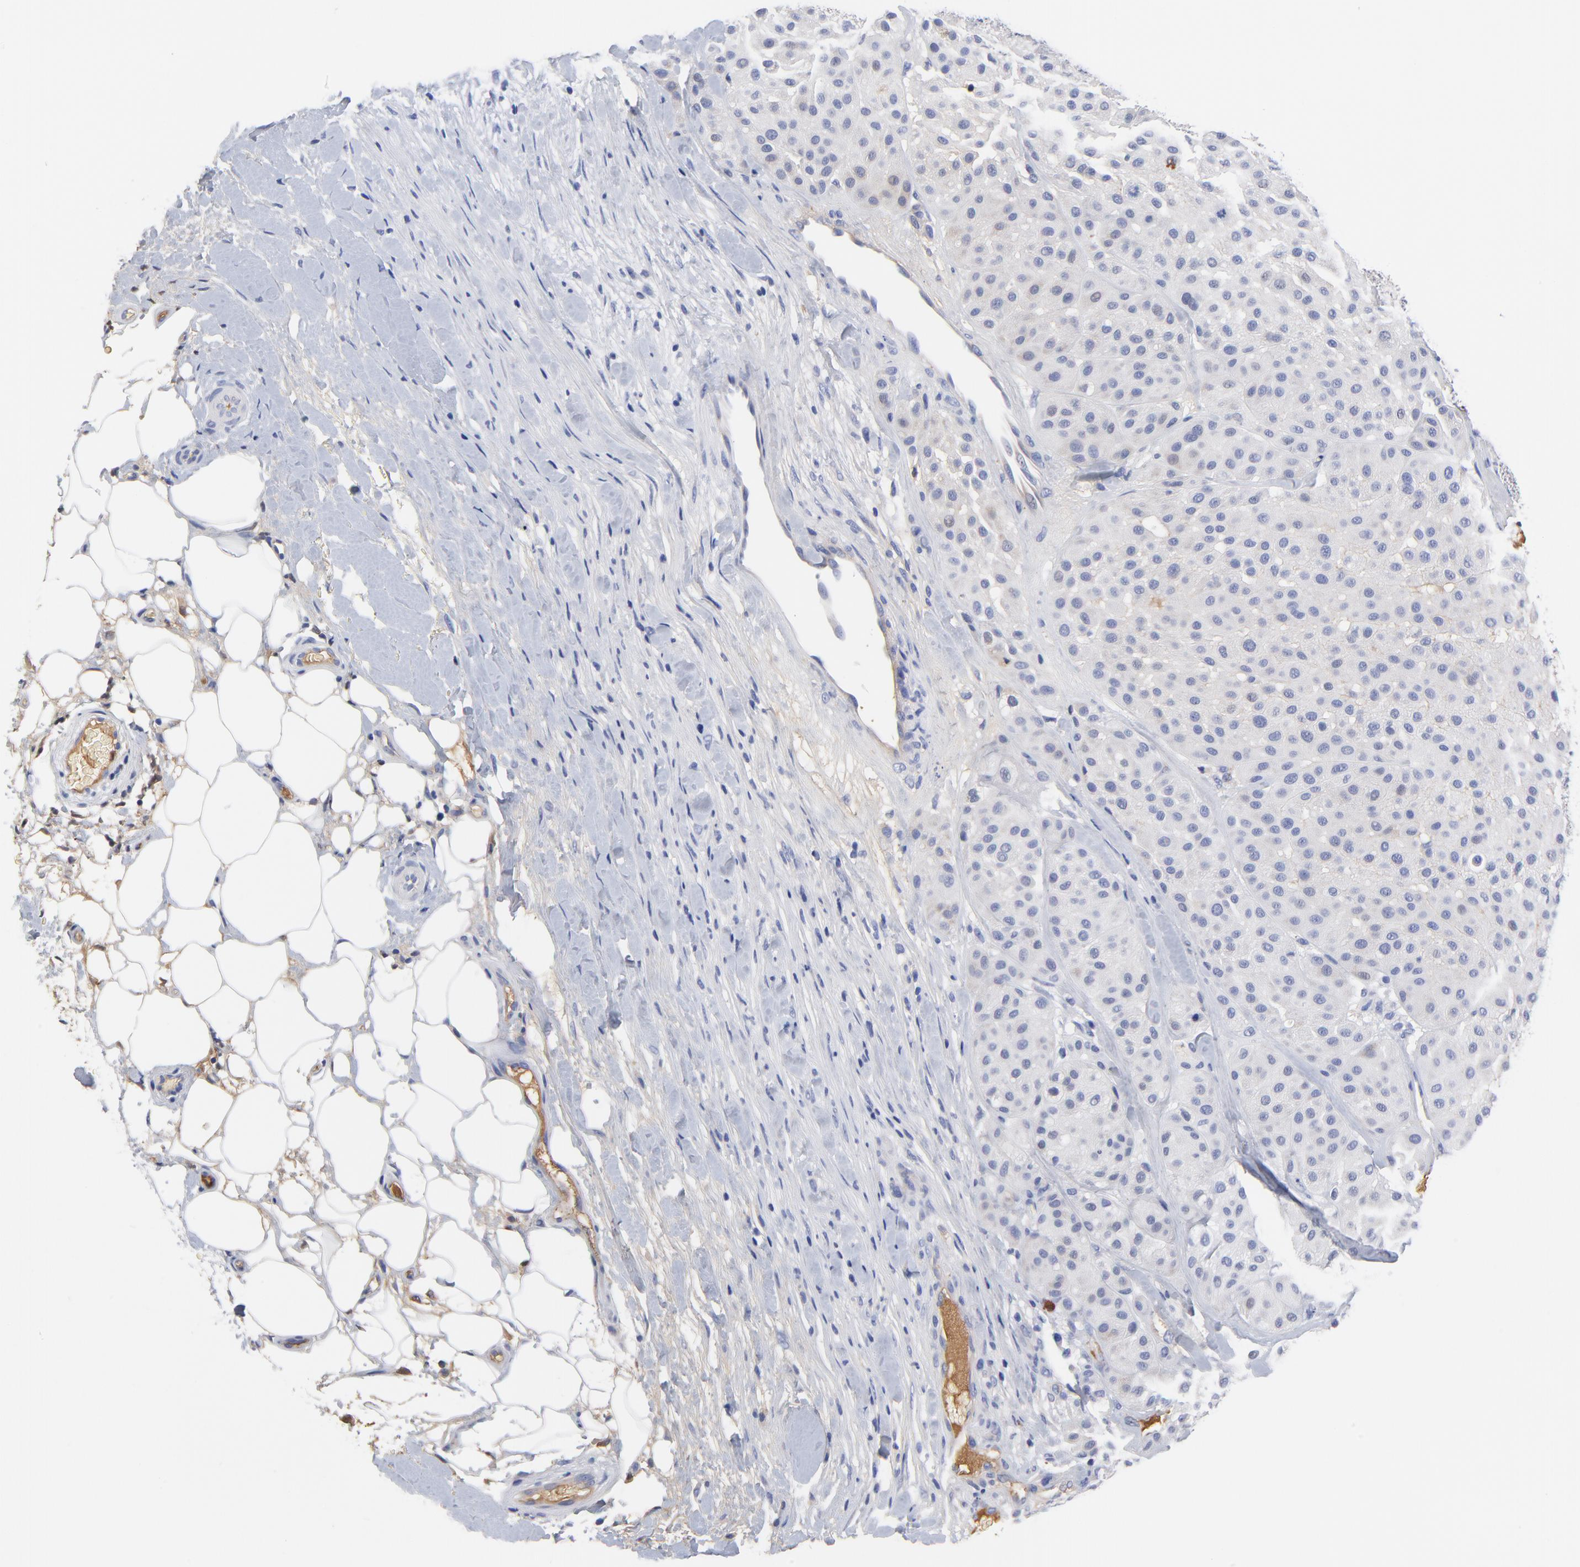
{"staining": {"intensity": "negative", "quantity": "none", "location": "none"}, "tissue": "melanoma", "cell_type": "Tumor cells", "image_type": "cancer", "snomed": [{"axis": "morphology", "description": "Normal tissue, NOS"}, {"axis": "morphology", "description": "Malignant melanoma, Metastatic site"}, {"axis": "topography", "description": "Skin"}], "caption": "This is an immunohistochemistry photomicrograph of malignant melanoma (metastatic site). There is no staining in tumor cells.", "gene": "IGLV3-10", "patient": {"sex": "male", "age": 41}}